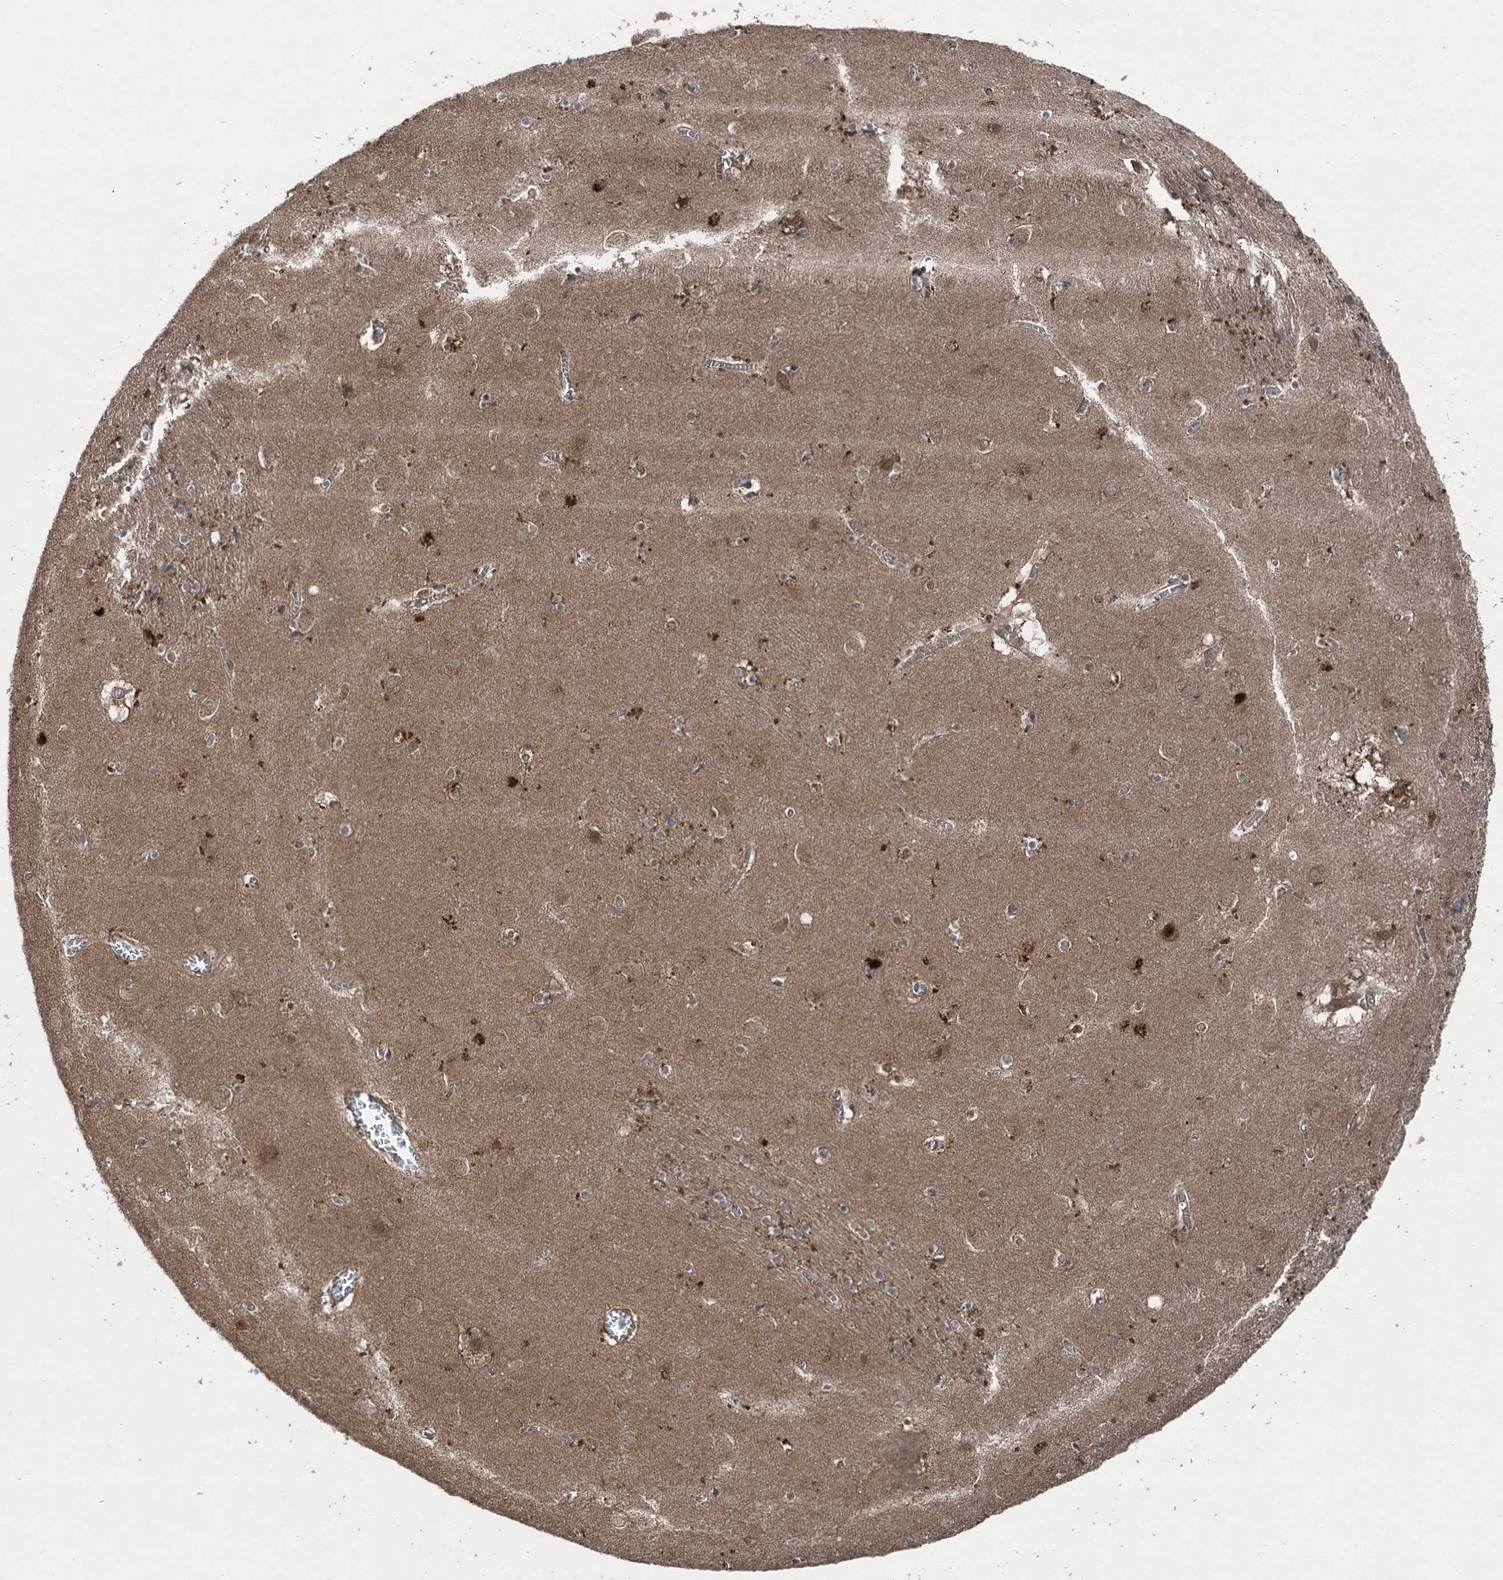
{"staining": {"intensity": "moderate", "quantity": "<25%", "location": "cytoplasmic/membranous,nuclear"}, "tissue": "caudate", "cell_type": "Glial cells", "image_type": "normal", "snomed": [{"axis": "morphology", "description": "Normal tissue, NOS"}, {"axis": "topography", "description": "Lateral ventricle wall"}], "caption": "Protein staining displays moderate cytoplasmic/membranous,nuclear expression in about <25% of glial cells in benign caudate. (DAB IHC with brightfield microscopy, high magnification).", "gene": "BORCS7", "patient": {"sex": "male", "age": 70}}